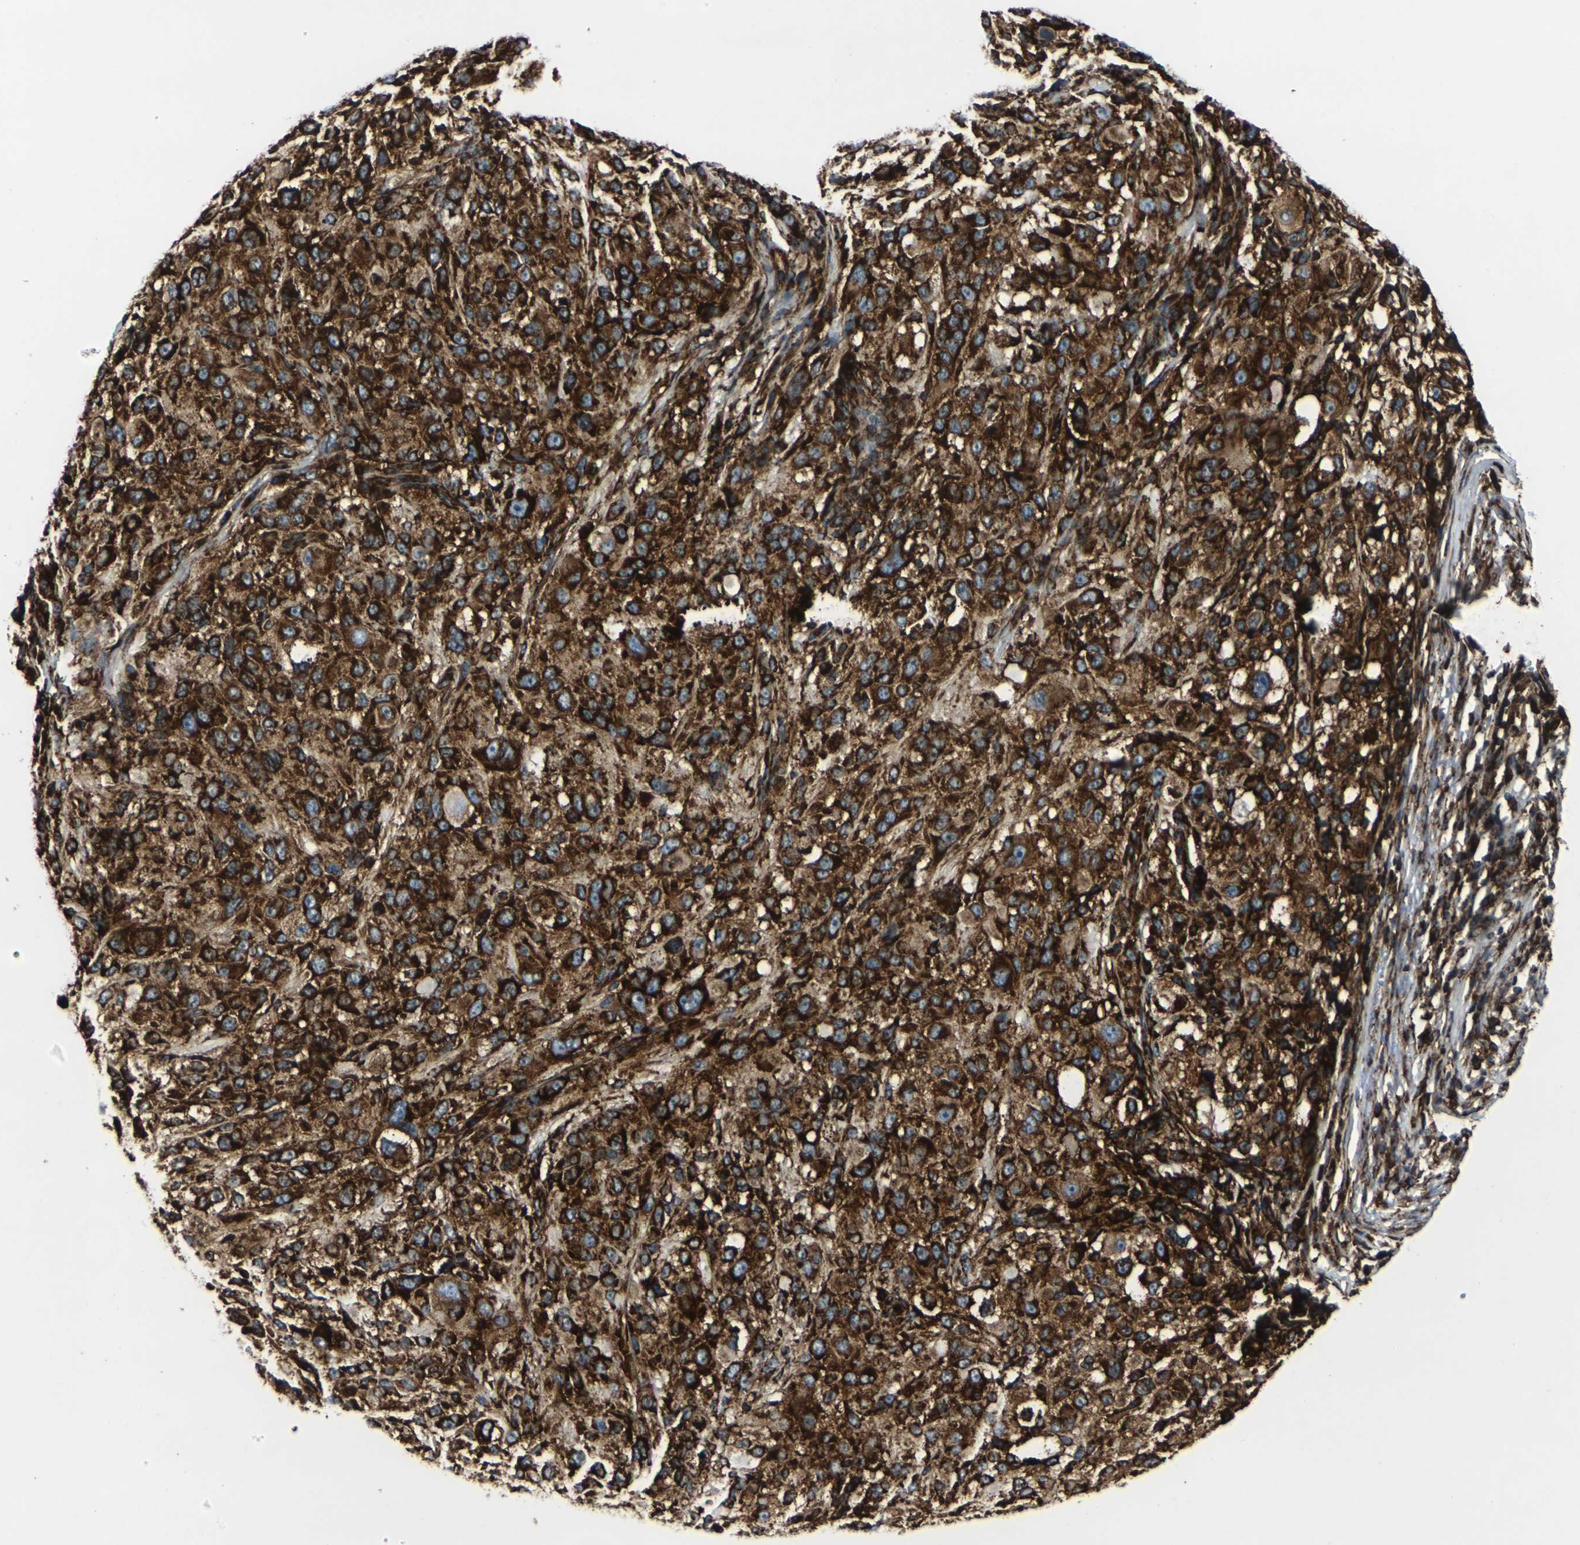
{"staining": {"intensity": "strong", "quantity": ">75%", "location": "cytoplasmic/membranous"}, "tissue": "melanoma", "cell_type": "Tumor cells", "image_type": "cancer", "snomed": [{"axis": "morphology", "description": "Necrosis, NOS"}, {"axis": "morphology", "description": "Malignant melanoma, NOS"}, {"axis": "topography", "description": "Skin"}], "caption": "Tumor cells display high levels of strong cytoplasmic/membranous staining in approximately >75% of cells in human malignant melanoma.", "gene": "MARCHF2", "patient": {"sex": "female", "age": 87}}